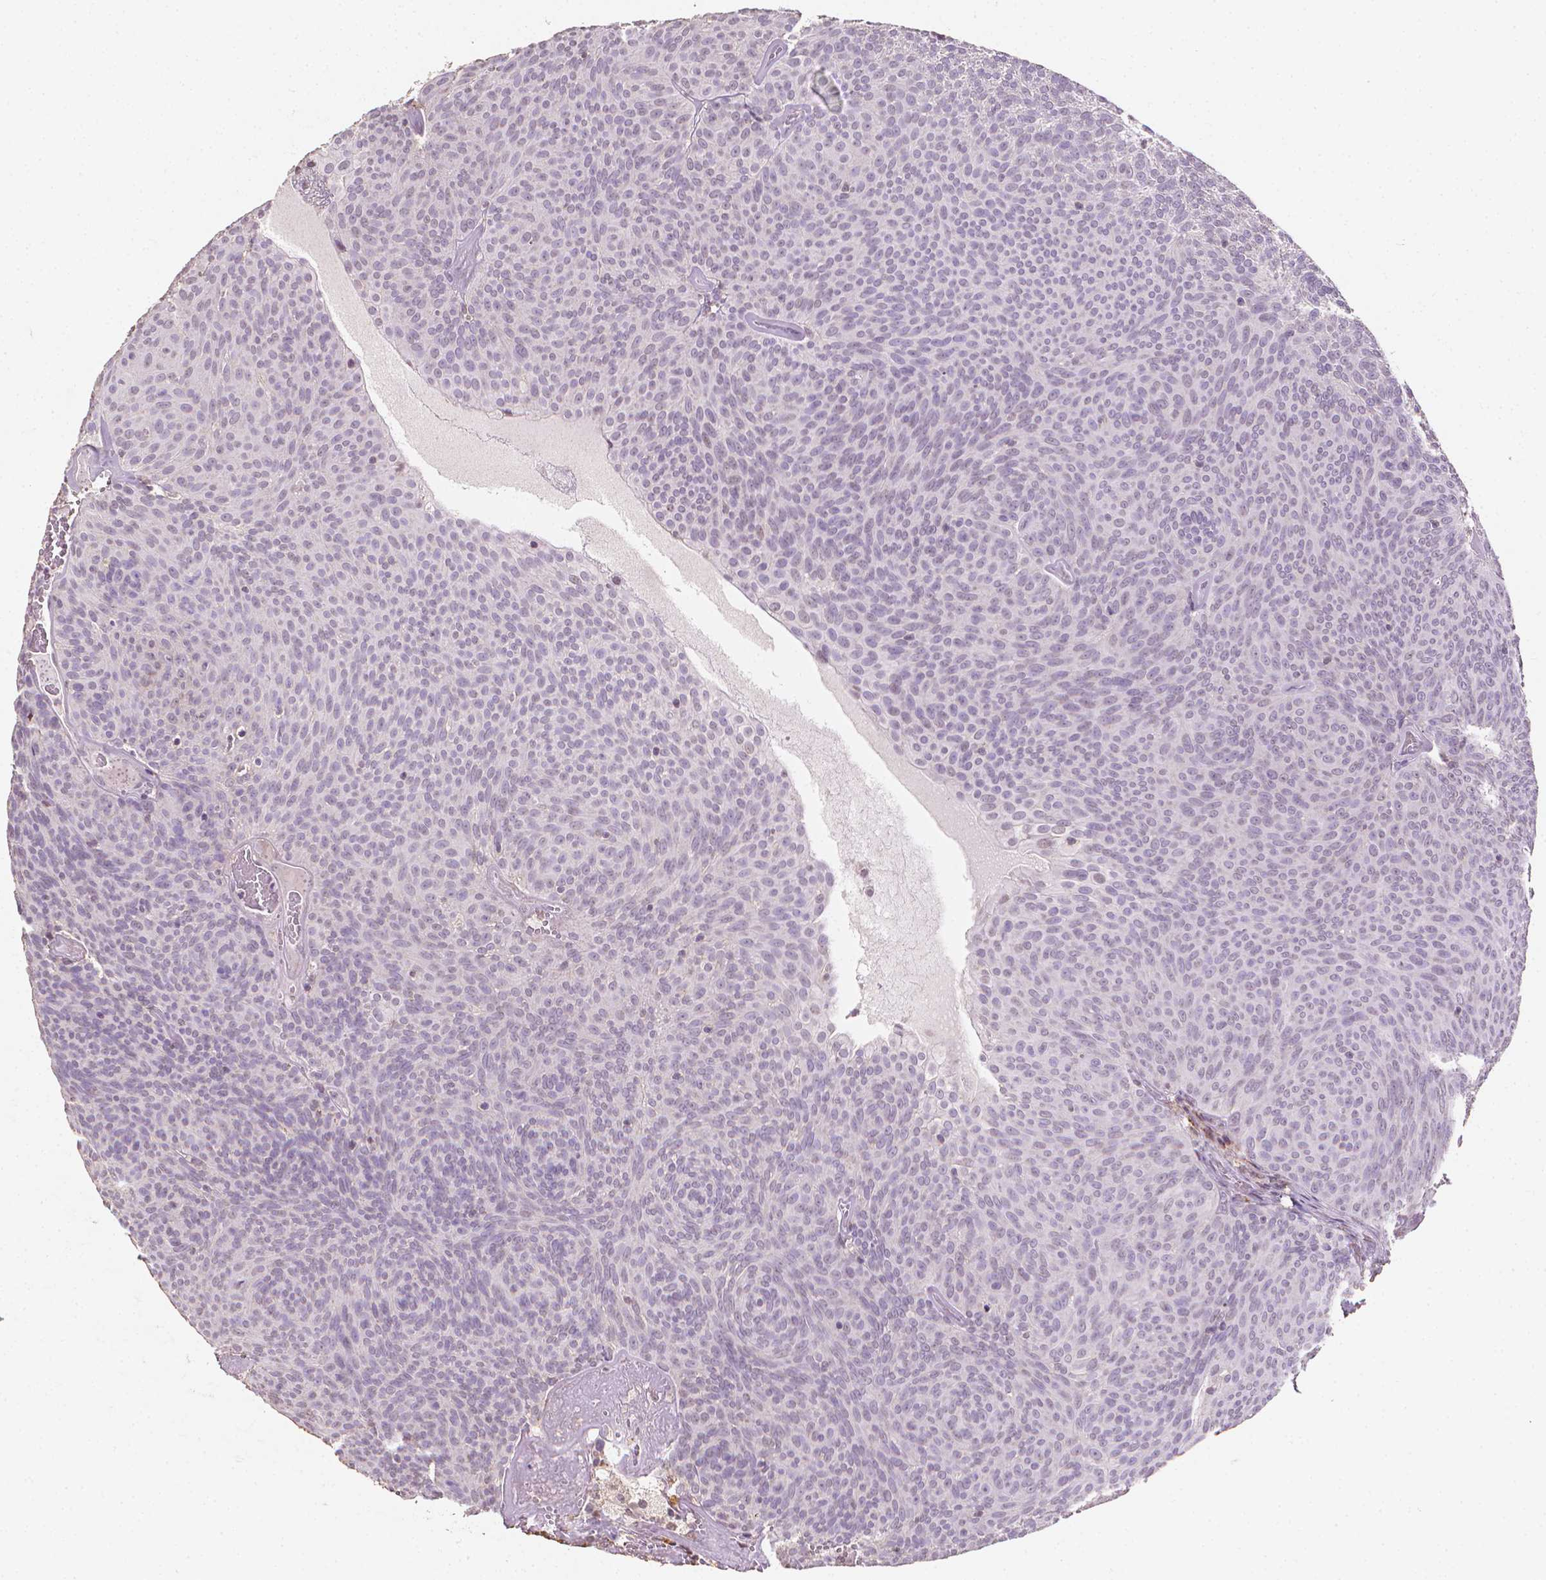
{"staining": {"intensity": "negative", "quantity": "none", "location": "none"}, "tissue": "urothelial cancer", "cell_type": "Tumor cells", "image_type": "cancer", "snomed": [{"axis": "morphology", "description": "Urothelial carcinoma, Low grade"}, {"axis": "topography", "description": "Urinary bladder"}], "caption": "A micrograph of human urothelial carcinoma (low-grade) is negative for staining in tumor cells. The staining was performed using DAB (3,3'-diaminobenzidine) to visualize the protein expression in brown, while the nuclei were stained in blue with hematoxylin (Magnification: 20x).", "gene": "DCN", "patient": {"sex": "male", "age": 77}}